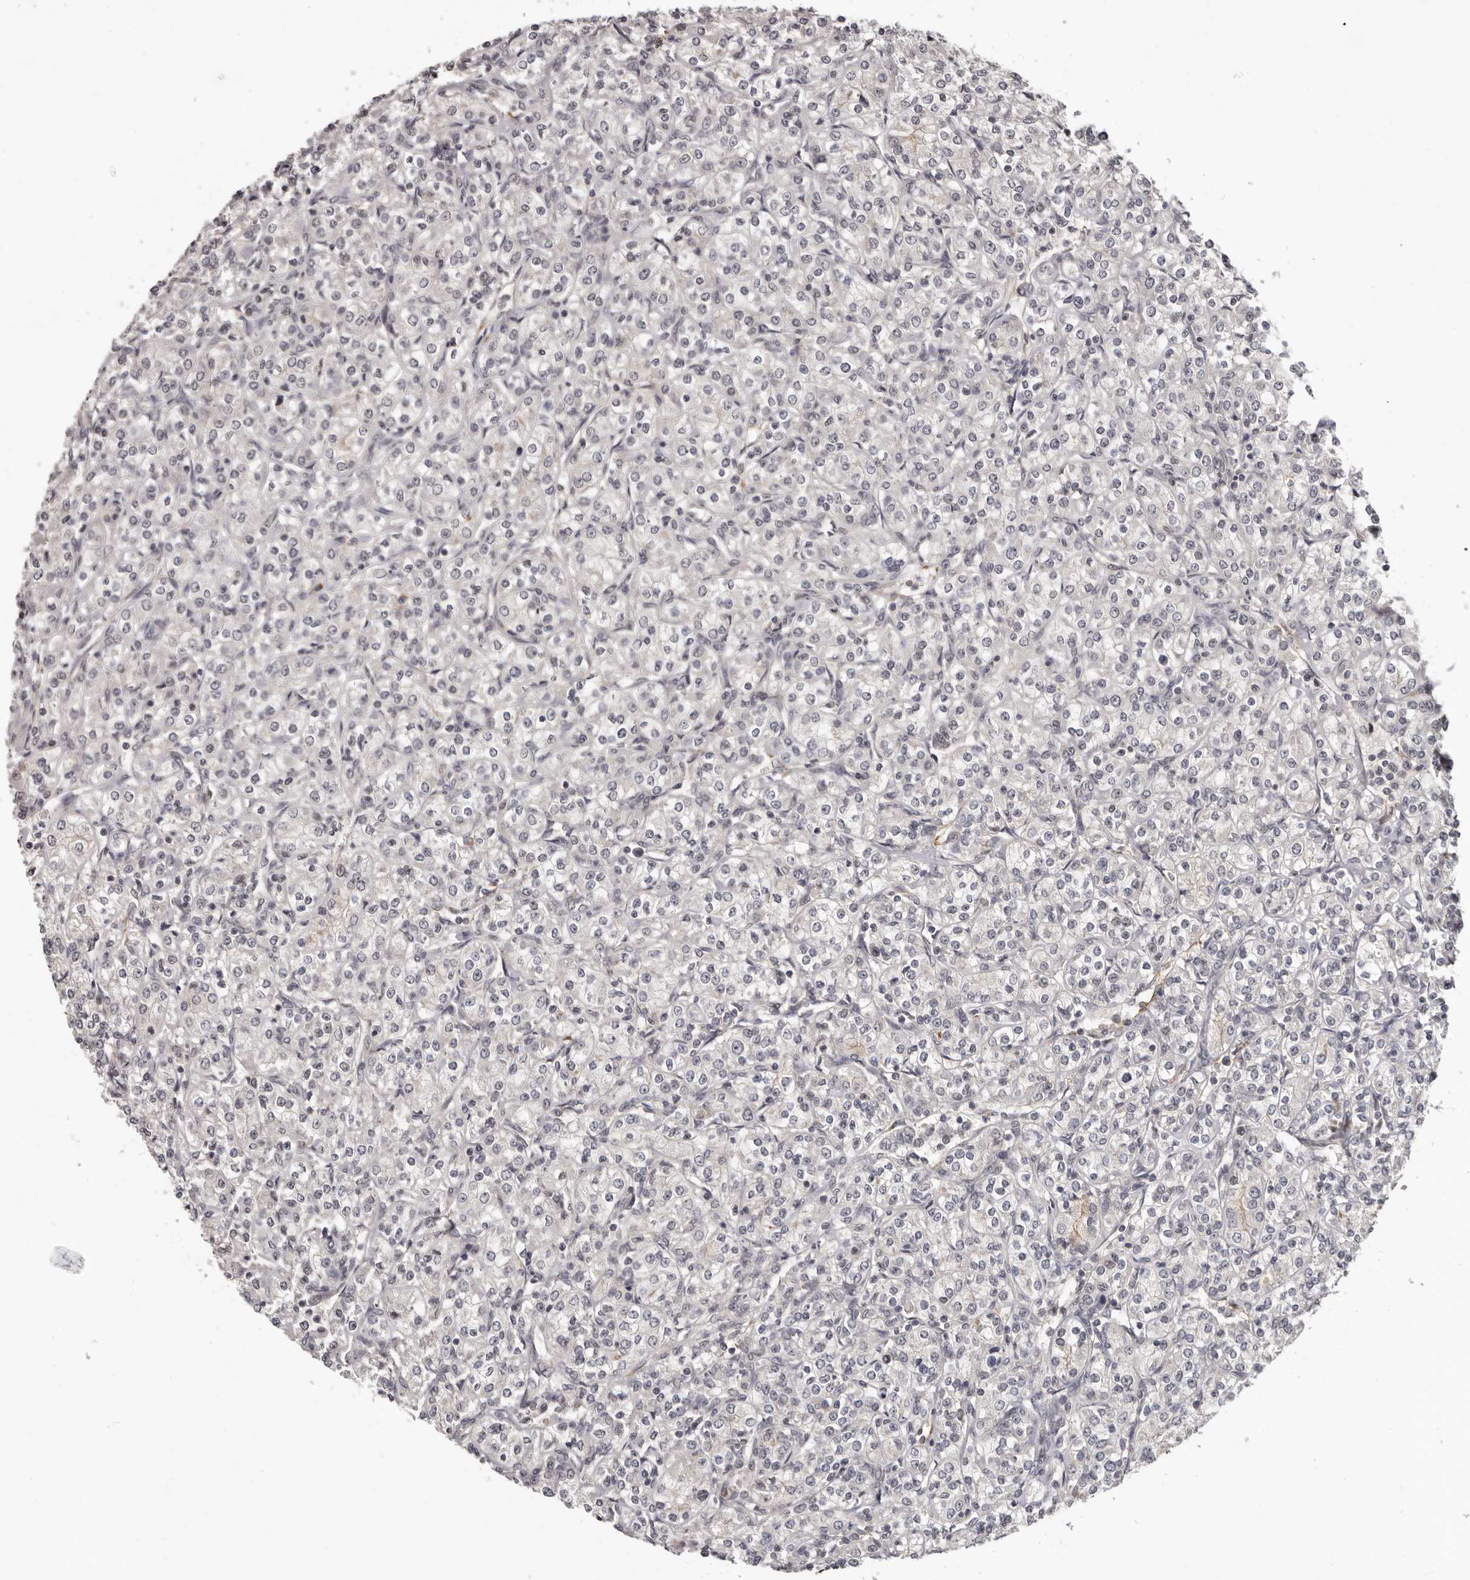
{"staining": {"intensity": "negative", "quantity": "none", "location": "none"}, "tissue": "renal cancer", "cell_type": "Tumor cells", "image_type": "cancer", "snomed": [{"axis": "morphology", "description": "Adenocarcinoma, NOS"}, {"axis": "topography", "description": "Kidney"}], "caption": "The histopathology image exhibits no staining of tumor cells in renal cancer (adenocarcinoma). Nuclei are stained in blue.", "gene": "TBX5", "patient": {"sex": "male", "age": 77}}